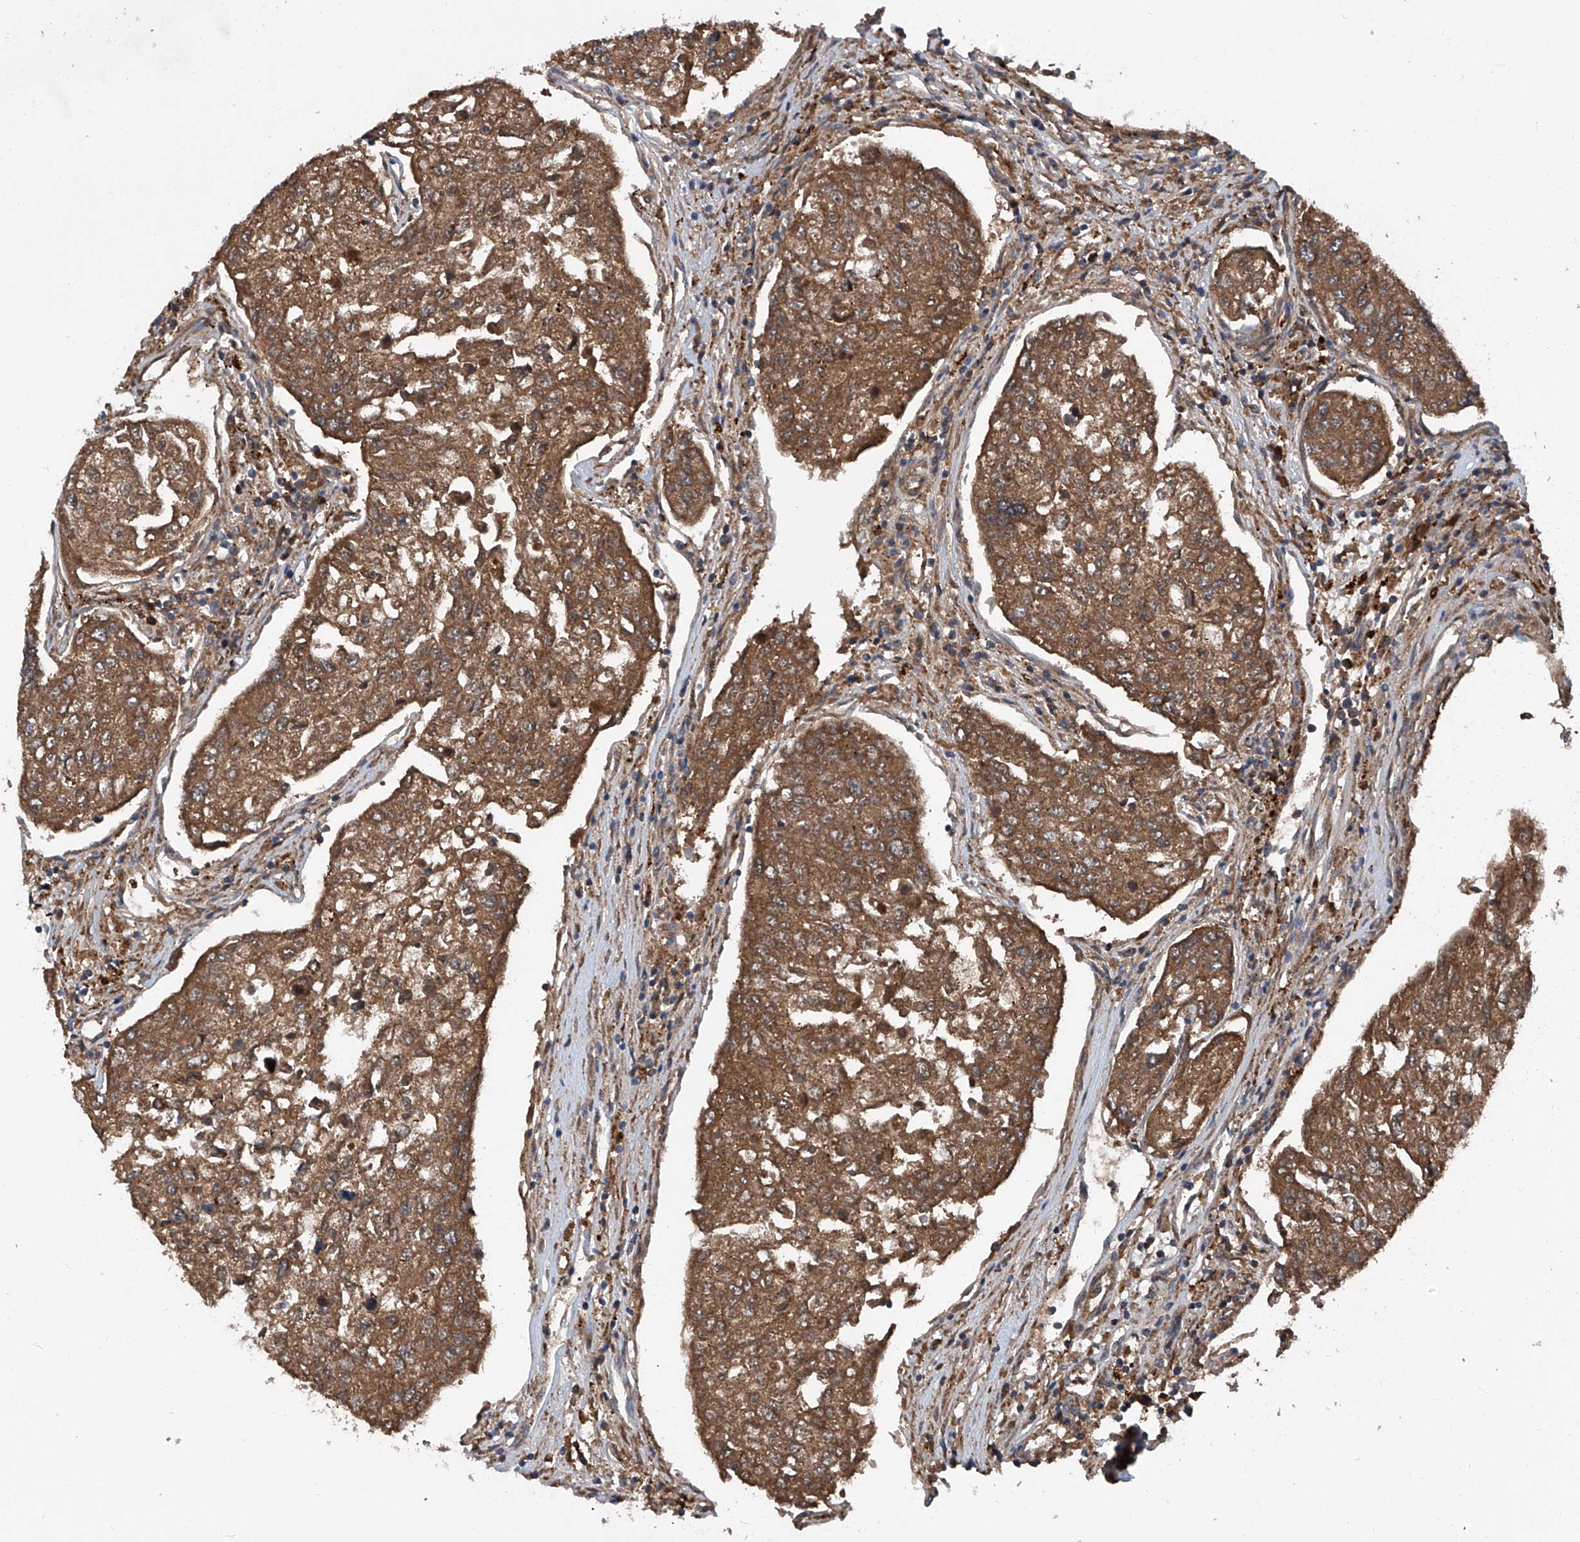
{"staining": {"intensity": "moderate", "quantity": ">75%", "location": "cytoplasmic/membranous"}, "tissue": "urothelial cancer", "cell_type": "Tumor cells", "image_type": "cancer", "snomed": [{"axis": "morphology", "description": "Urothelial carcinoma, High grade"}, {"axis": "topography", "description": "Lymph node"}, {"axis": "topography", "description": "Urinary bladder"}], "caption": "Human high-grade urothelial carcinoma stained with a protein marker displays moderate staining in tumor cells.", "gene": "ASCC3", "patient": {"sex": "male", "age": 51}}